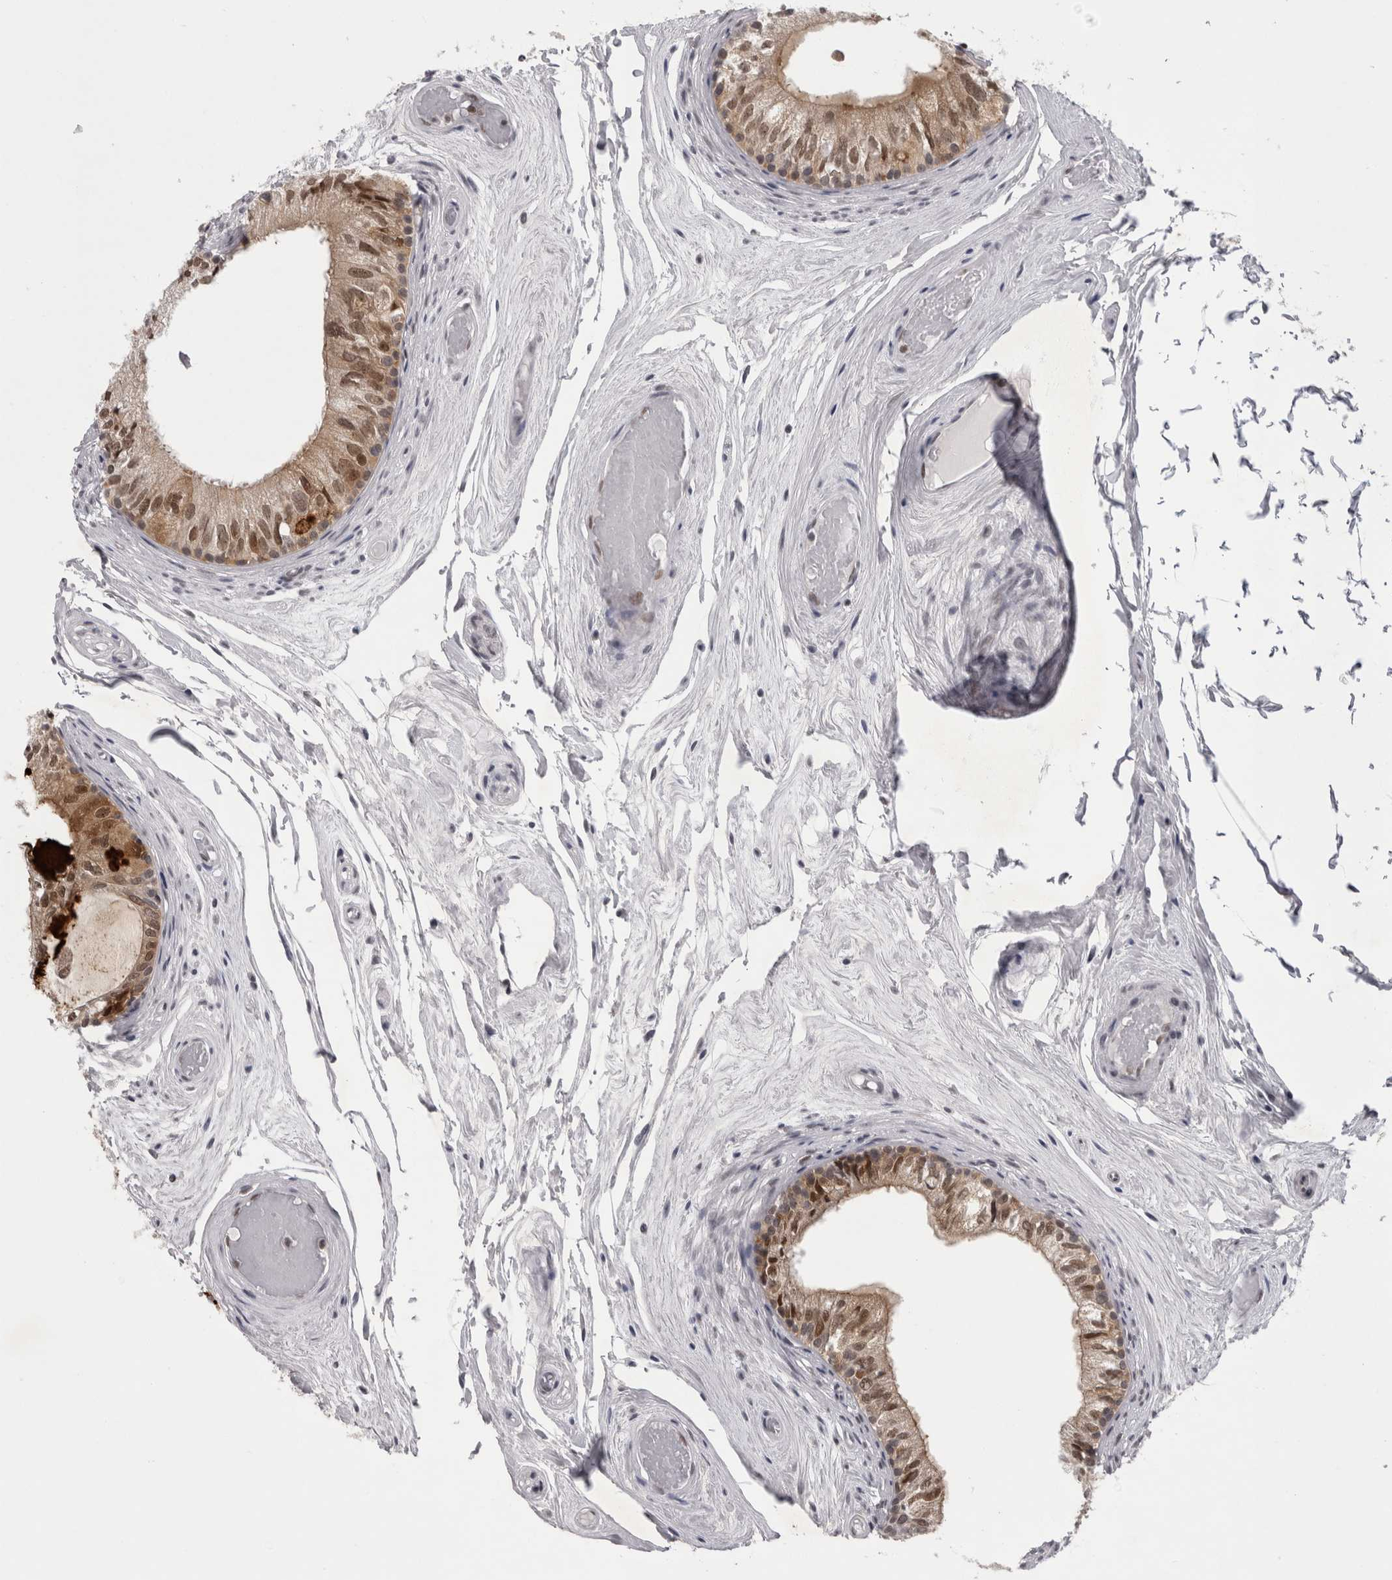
{"staining": {"intensity": "moderate", "quantity": ">75%", "location": "cytoplasmic/membranous,nuclear"}, "tissue": "epididymis", "cell_type": "Glandular cells", "image_type": "normal", "snomed": [{"axis": "morphology", "description": "Normal tissue, NOS"}, {"axis": "topography", "description": "Epididymis"}], "caption": "Epididymis stained with DAB IHC displays medium levels of moderate cytoplasmic/membranous,nuclear staining in about >75% of glandular cells.", "gene": "PSMB2", "patient": {"sex": "male", "age": 79}}